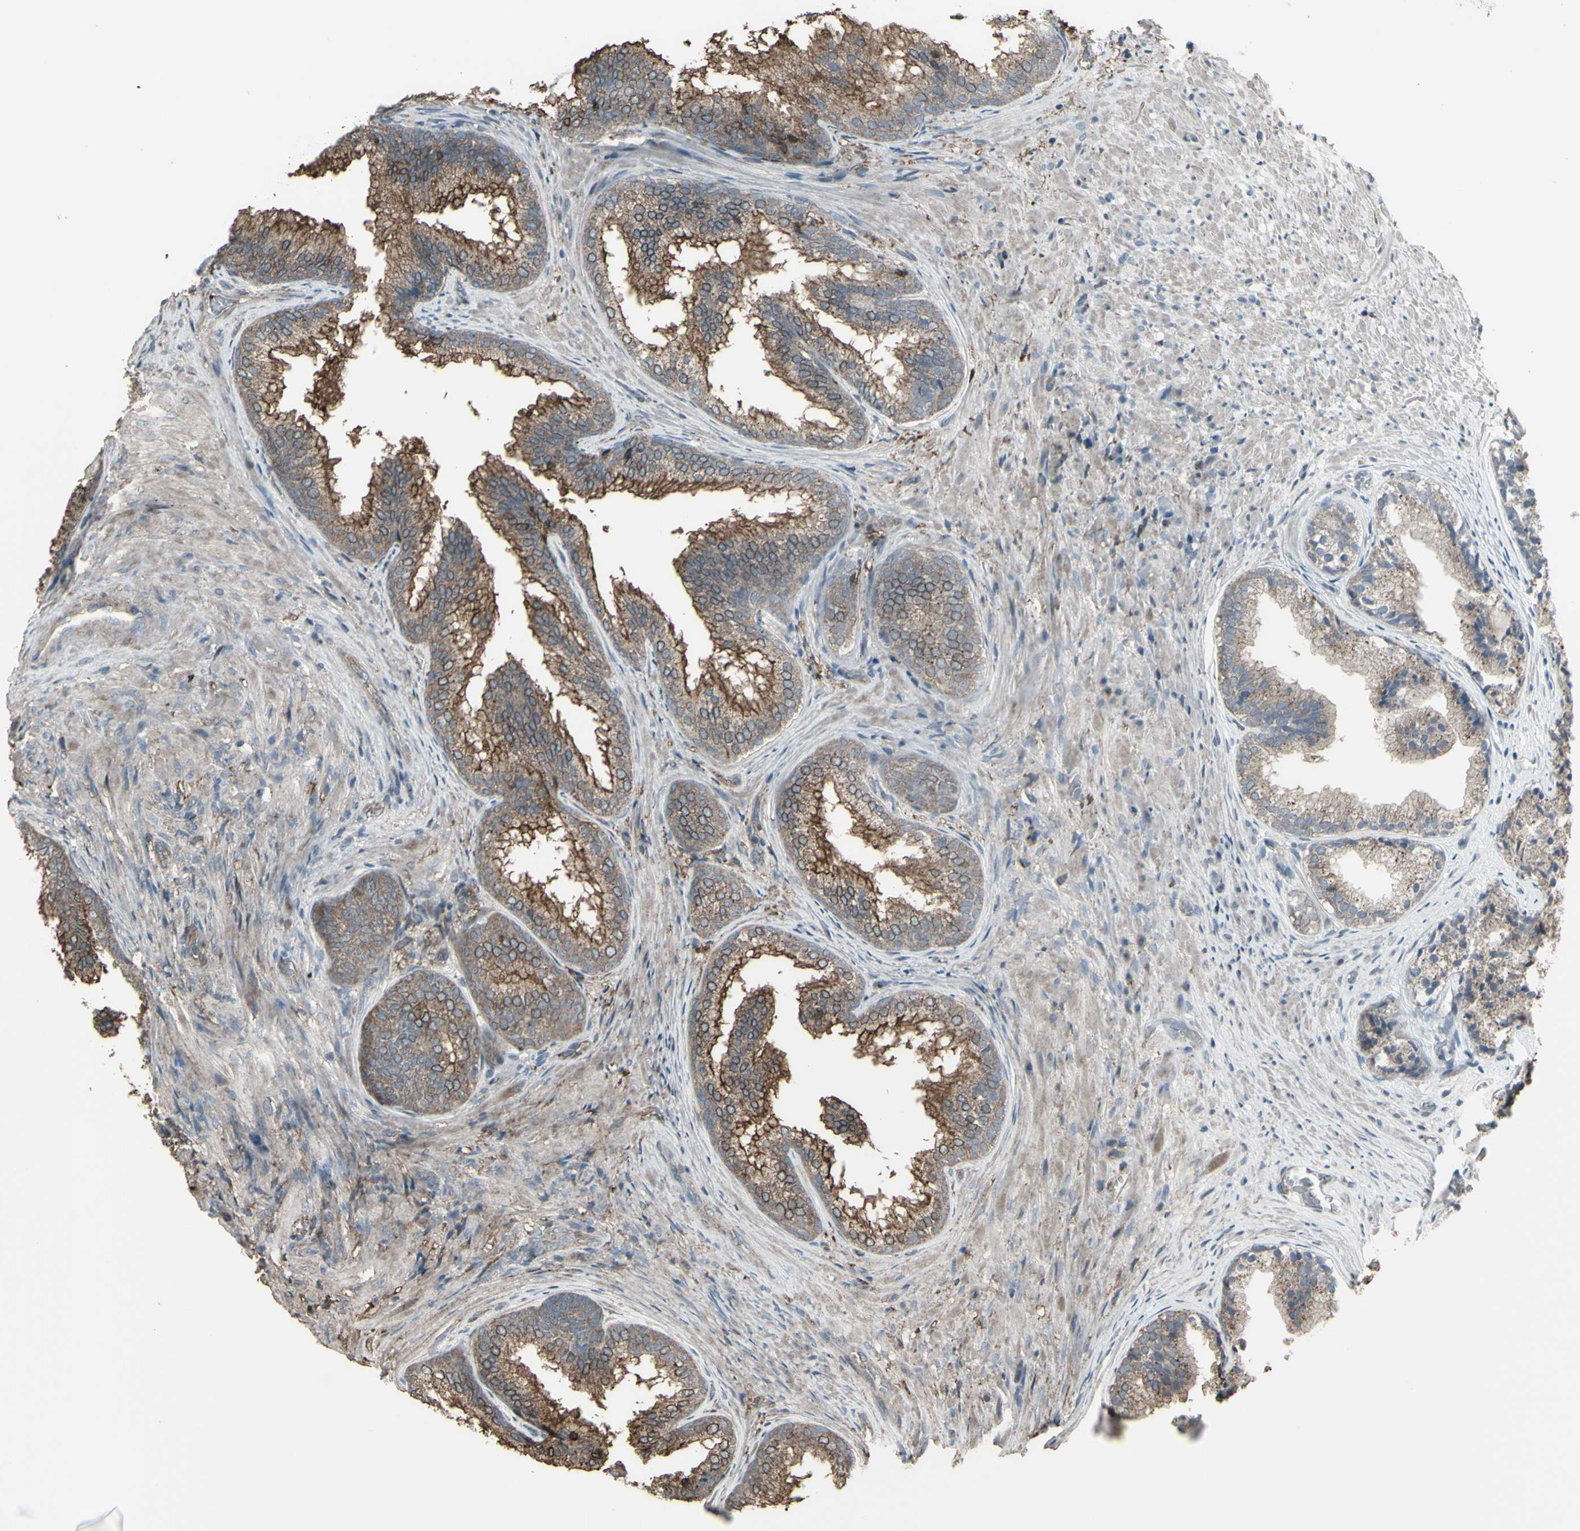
{"staining": {"intensity": "moderate", "quantity": ">75%", "location": "cytoplasmic/membranous"}, "tissue": "prostate", "cell_type": "Glandular cells", "image_type": "normal", "snomed": [{"axis": "morphology", "description": "Normal tissue, NOS"}, {"axis": "topography", "description": "Prostate"}], "caption": "Brown immunohistochemical staining in unremarkable human prostate displays moderate cytoplasmic/membranous positivity in approximately >75% of glandular cells. The staining was performed using DAB, with brown indicating positive protein expression. Nuclei are stained blue with hematoxylin.", "gene": "SMO", "patient": {"sex": "male", "age": 76}}